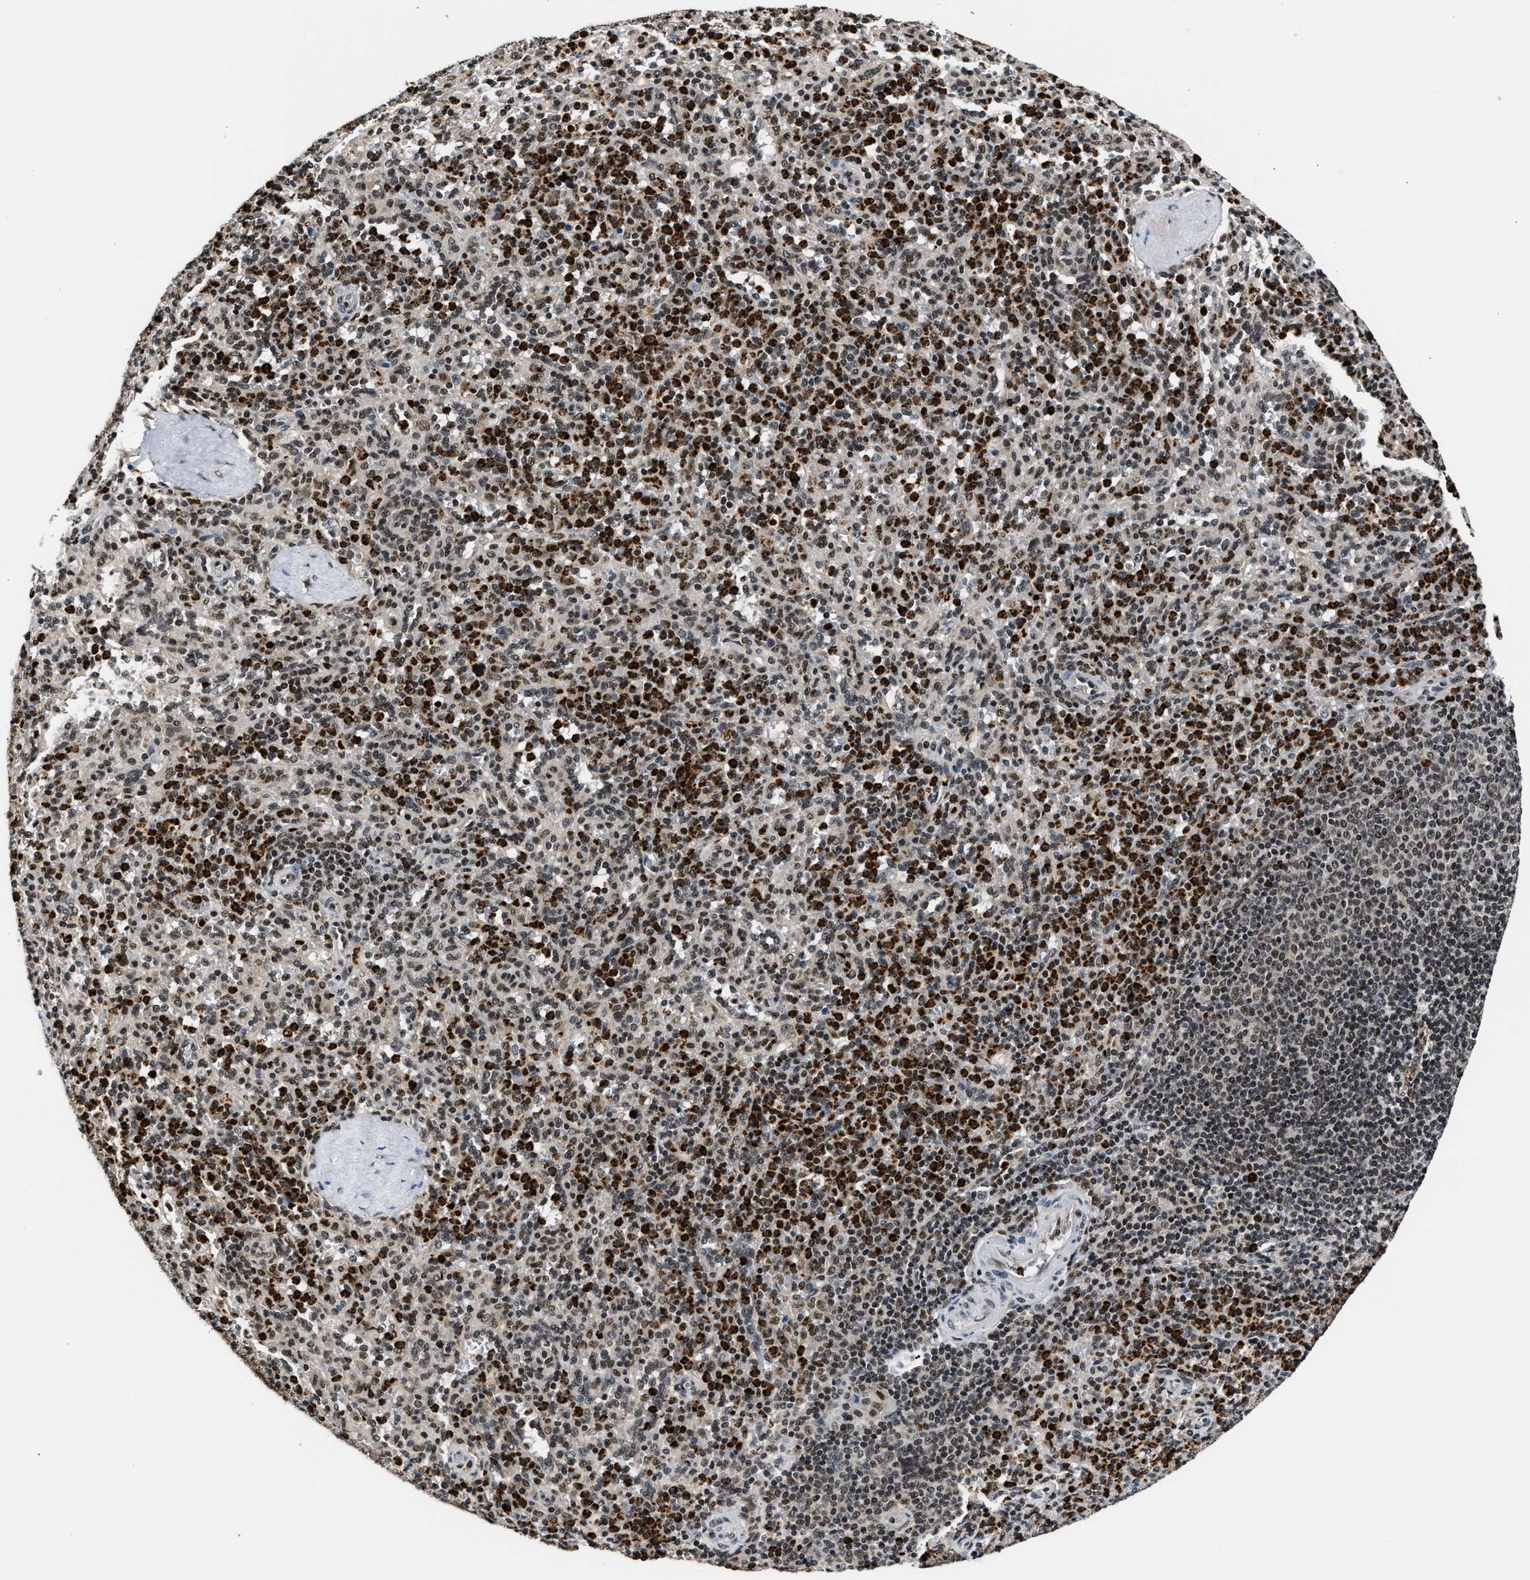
{"staining": {"intensity": "strong", "quantity": "25%-75%", "location": "cytoplasmic/membranous,nuclear"}, "tissue": "spleen", "cell_type": "Cells in red pulp", "image_type": "normal", "snomed": [{"axis": "morphology", "description": "Normal tissue, NOS"}, {"axis": "topography", "description": "Spleen"}], "caption": "DAB immunohistochemical staining of unremarkable human spleen exhibits strong cytoplasmic/membranous,nuclear protein staining in approximately 25%-75% of cells in red pulp.", "gene": "CCNDBP1", "patient": {"sex": "male", "age": 36}}